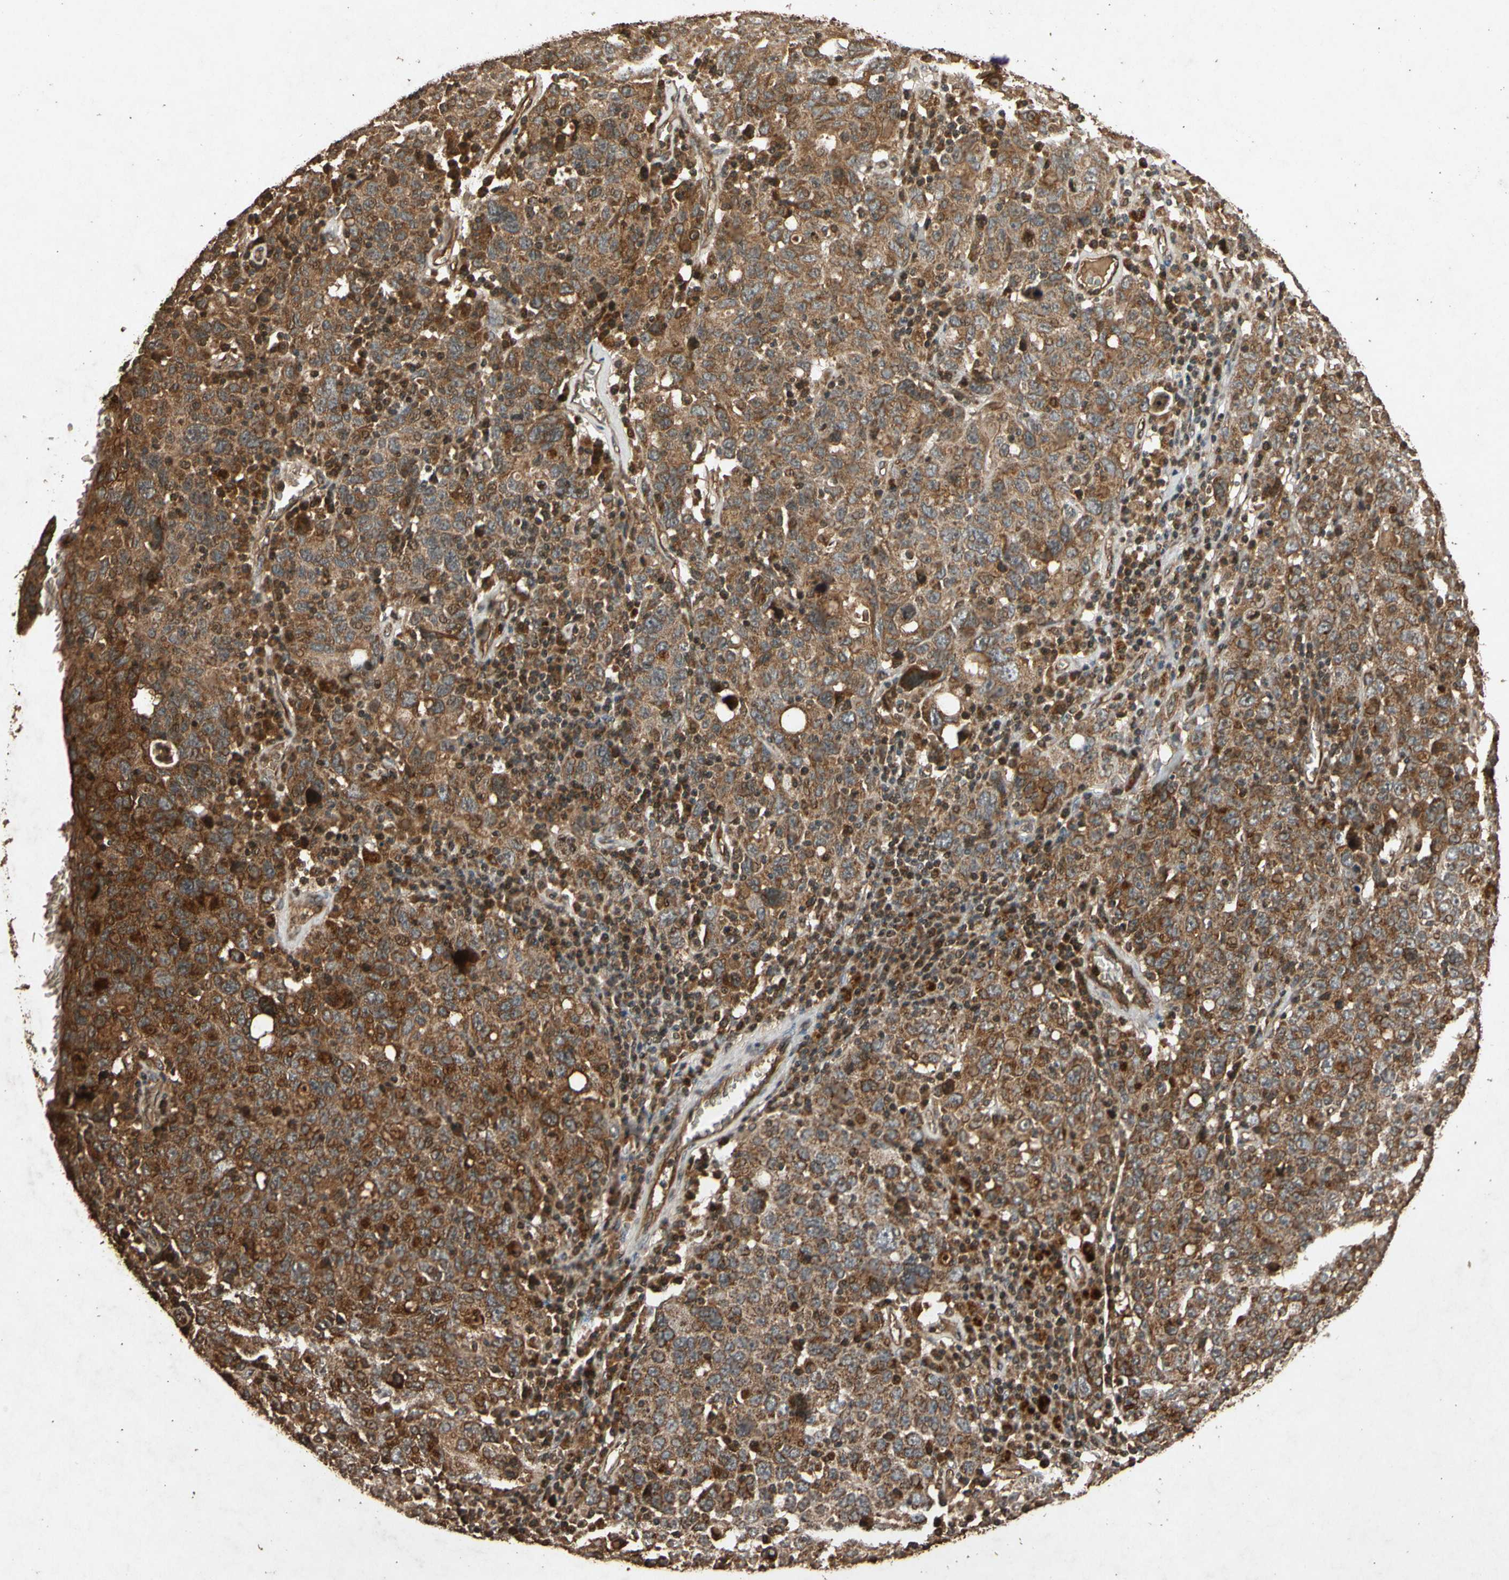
{"staining": {"intensity": "strong", "quantity": ">75%", "location": "cytoplasmic/membranous"}, "tissue": "ovarian cancer", "cell_type": "Tumor cells", "image_type": "cancer", "snomed": [{"axis": "morphology", "description": "Carcinoma, endometroid"}, {"axis": "topography", "description": "Ovary"}], "caption": "Tumor cells show high levels of strong cytoplasmic/membranous positivity in approximately >75% of cells in ovarian cancer (endometroid carcinoma). (Brightfield microscopy of DAB IHC at high magnification).", "gene": "TXN2", "patient": {"sex": "female", "age": 62}}